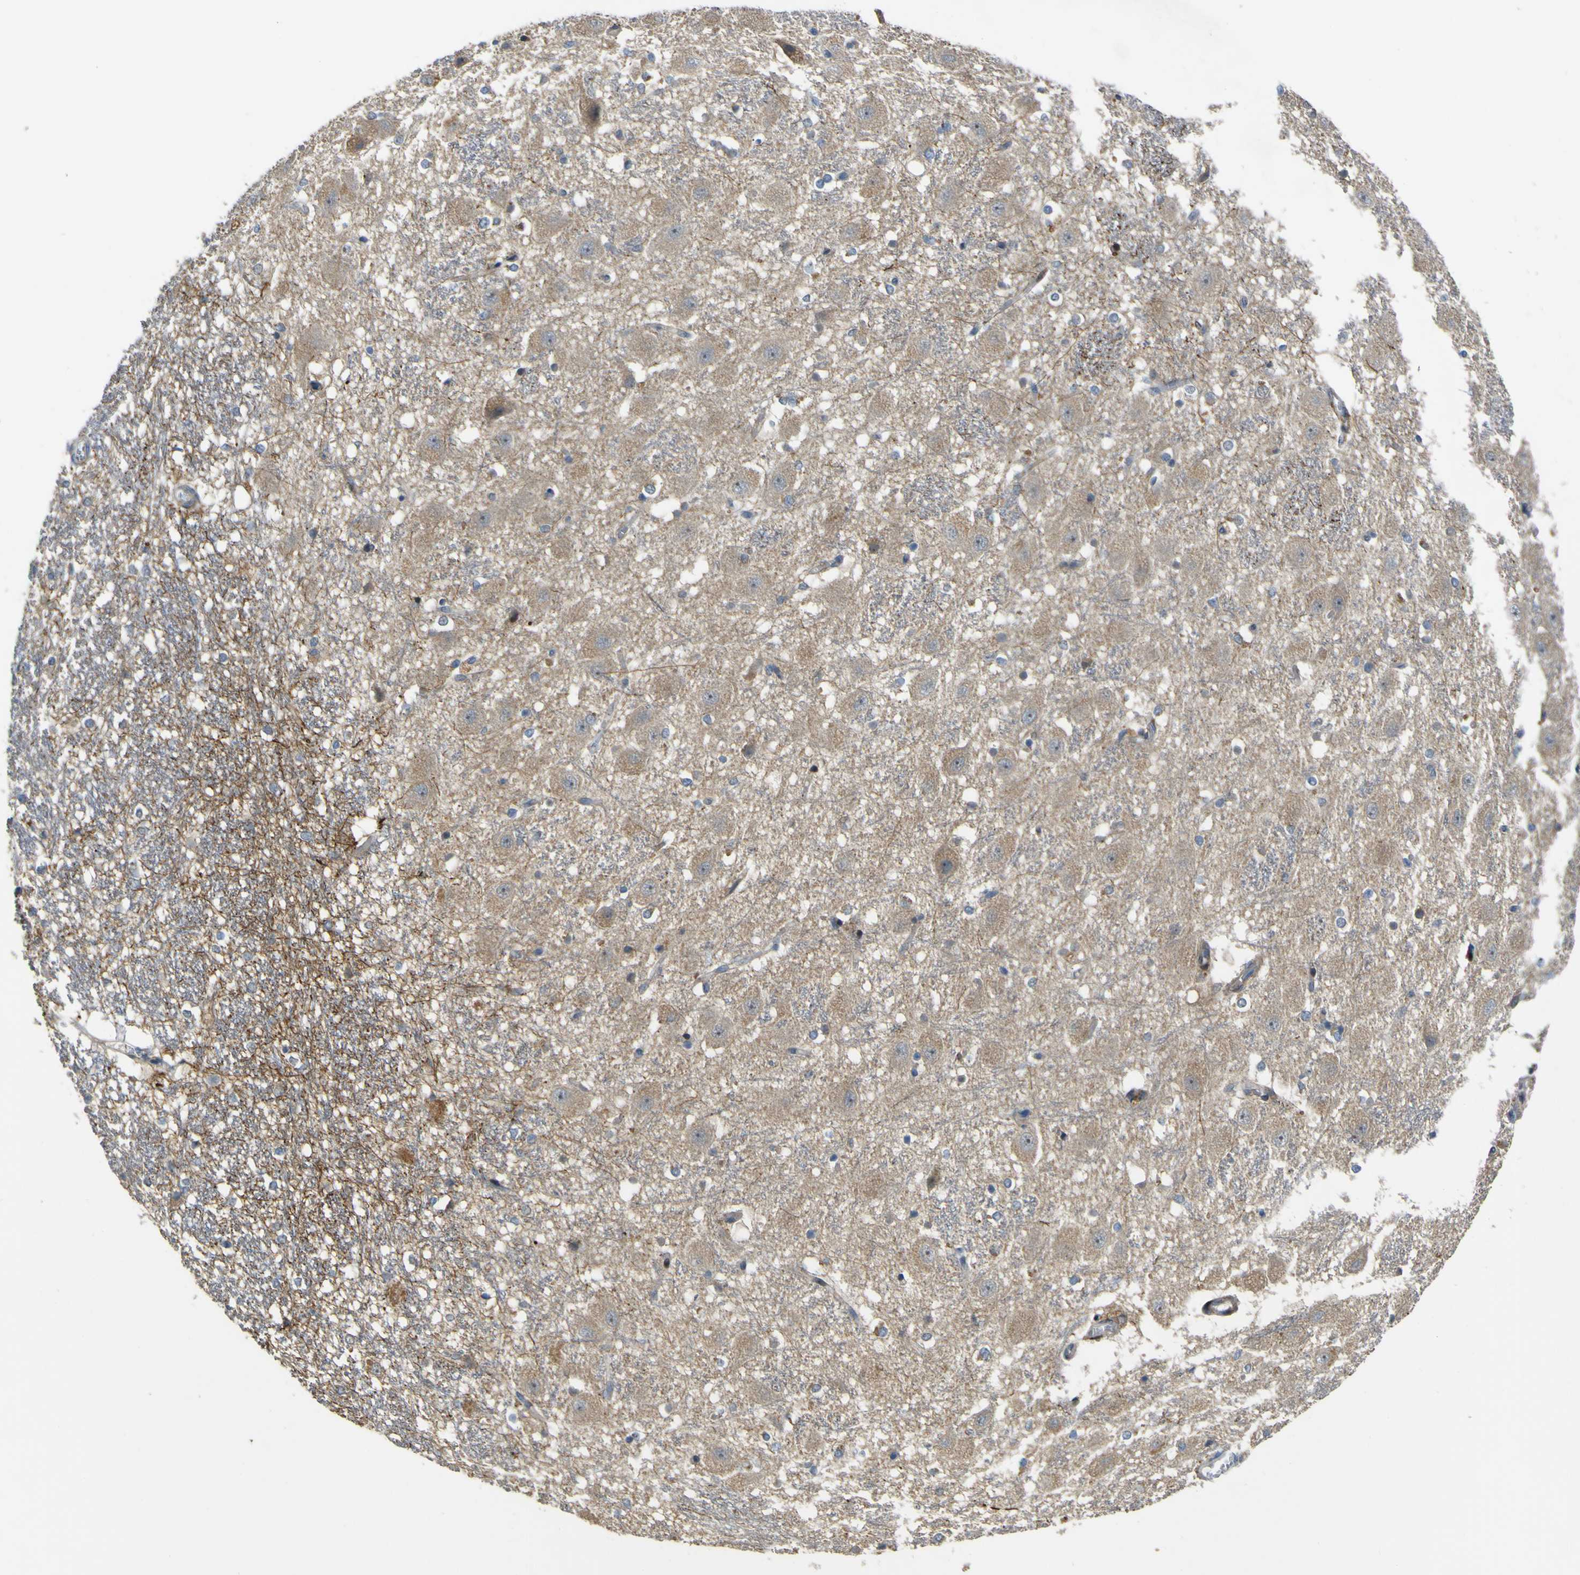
{"staining": {"intensity": "negative", "quantity": "none", "location": "none"}, "tissue": "hippocampus", "cell_type": "Glial cells", "image_type": "normal", "snomed": [{"axis": "morphology", "description": "Normal tissue, NOS"}, {"axis": "topography", "description": "Hippocampus"}], "caption": "DAB immunohistochemical staining of benign human hippocampus demonstrates no significant staining in glial cells. The staining is performed using DAB (3,3'-diaminobenzidine) brown chromogen with nuclei counter-stained in using hematoxylin.", "gene": "LBHD1", "patient": {"sex": "female", "age": 19}}